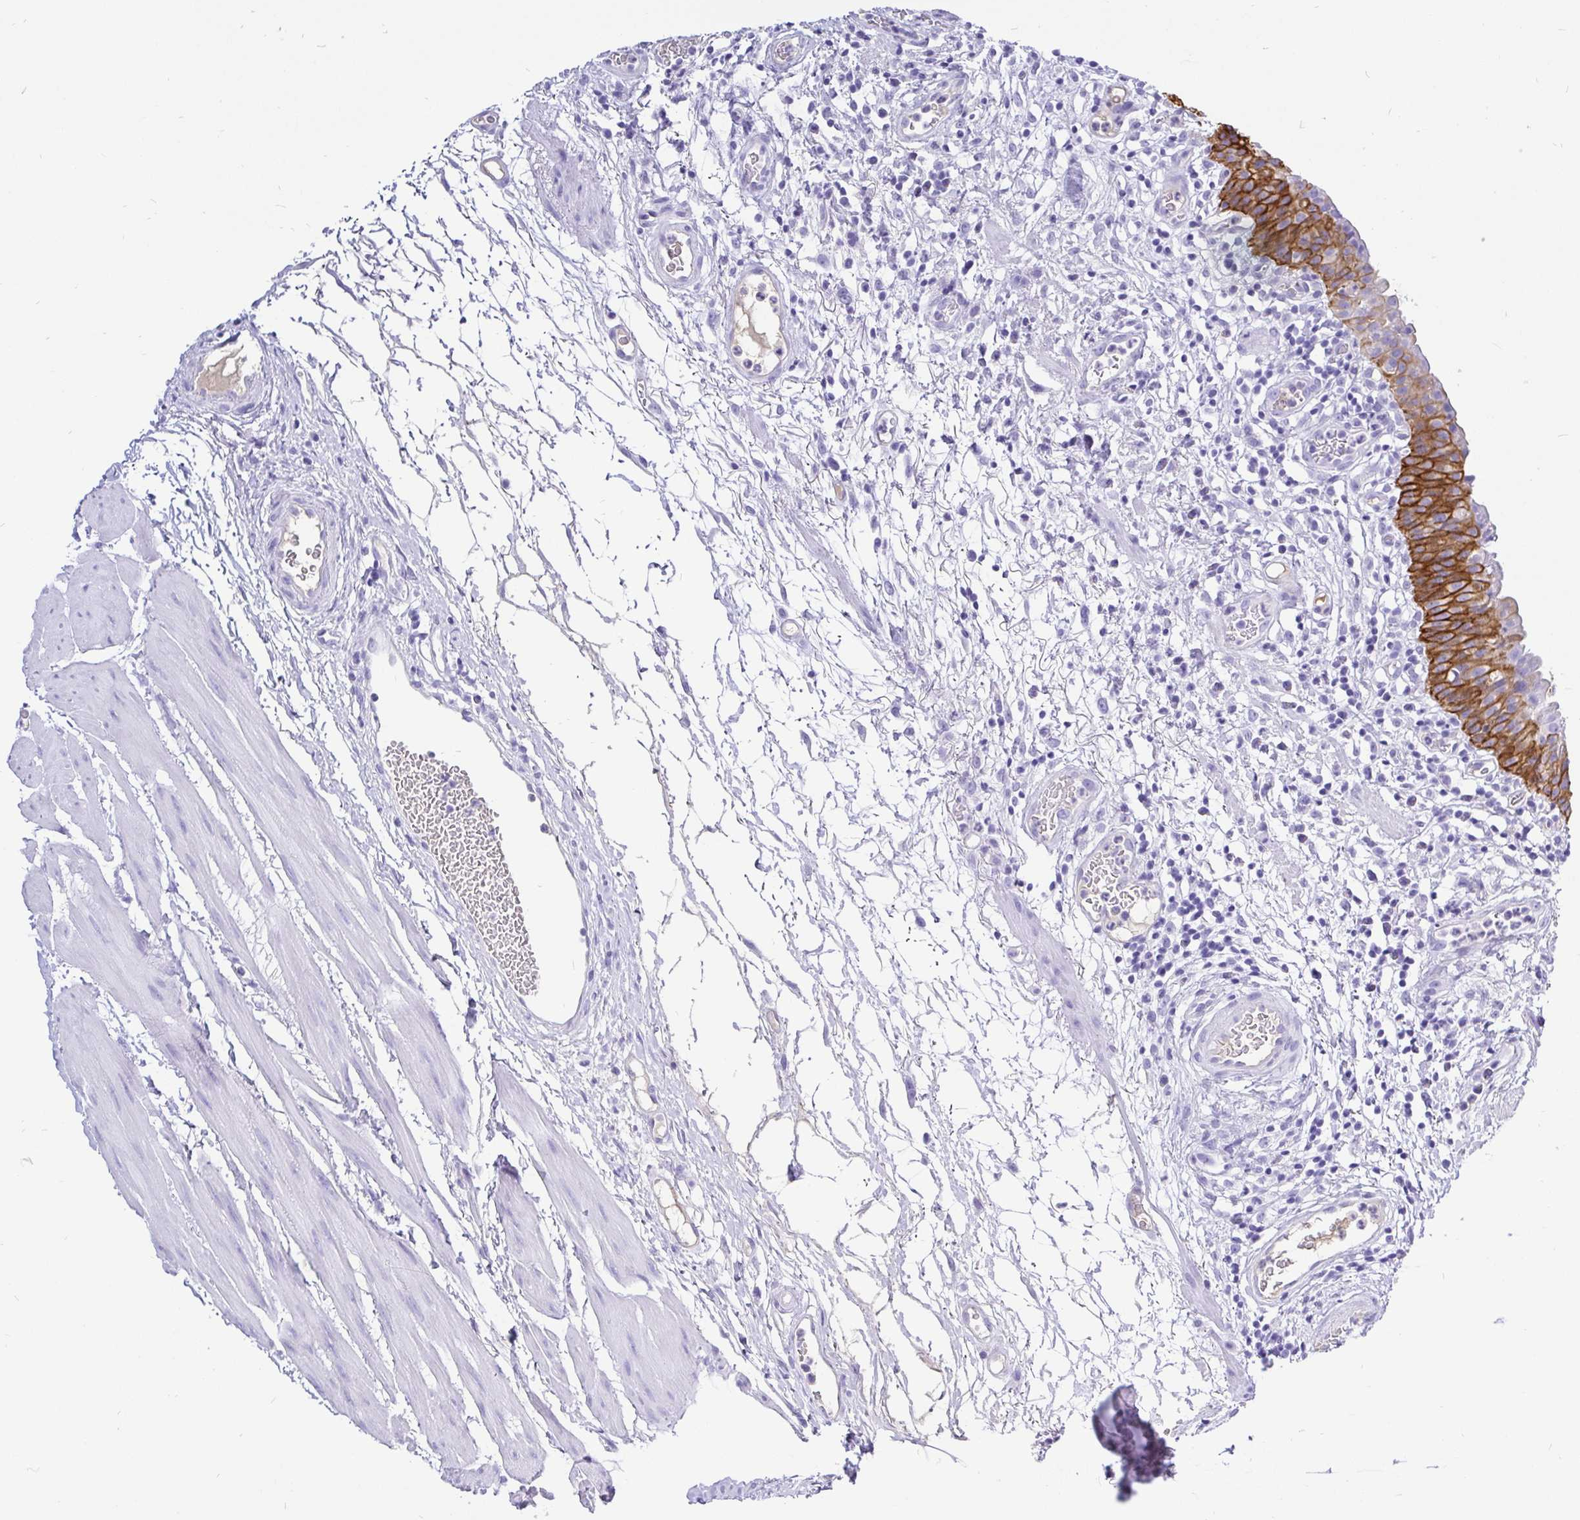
{"staining": {"intensity": "strong", "quantity": "25%-75%", "location": "cytoplasmic/membranous"}, "tissue": "urinary bladder", "cell_type": "Urothelial cells", "image_type": "normal", "snomed": [{"axis": "morphology", "description": "Normal tissue, NOS"}, {"axis": "morphology", "description": "Inflammation, NOS"}, {"axis": "topography", "description": "Urinary bladder"}], "caption": "Strong cytoplasmic/membranous protein staining is appreciated in about 25%-75% of urothelial cells in urinary bladder.", "gene": "KRT13", "patient": {"sex": "male", "age": 57}}